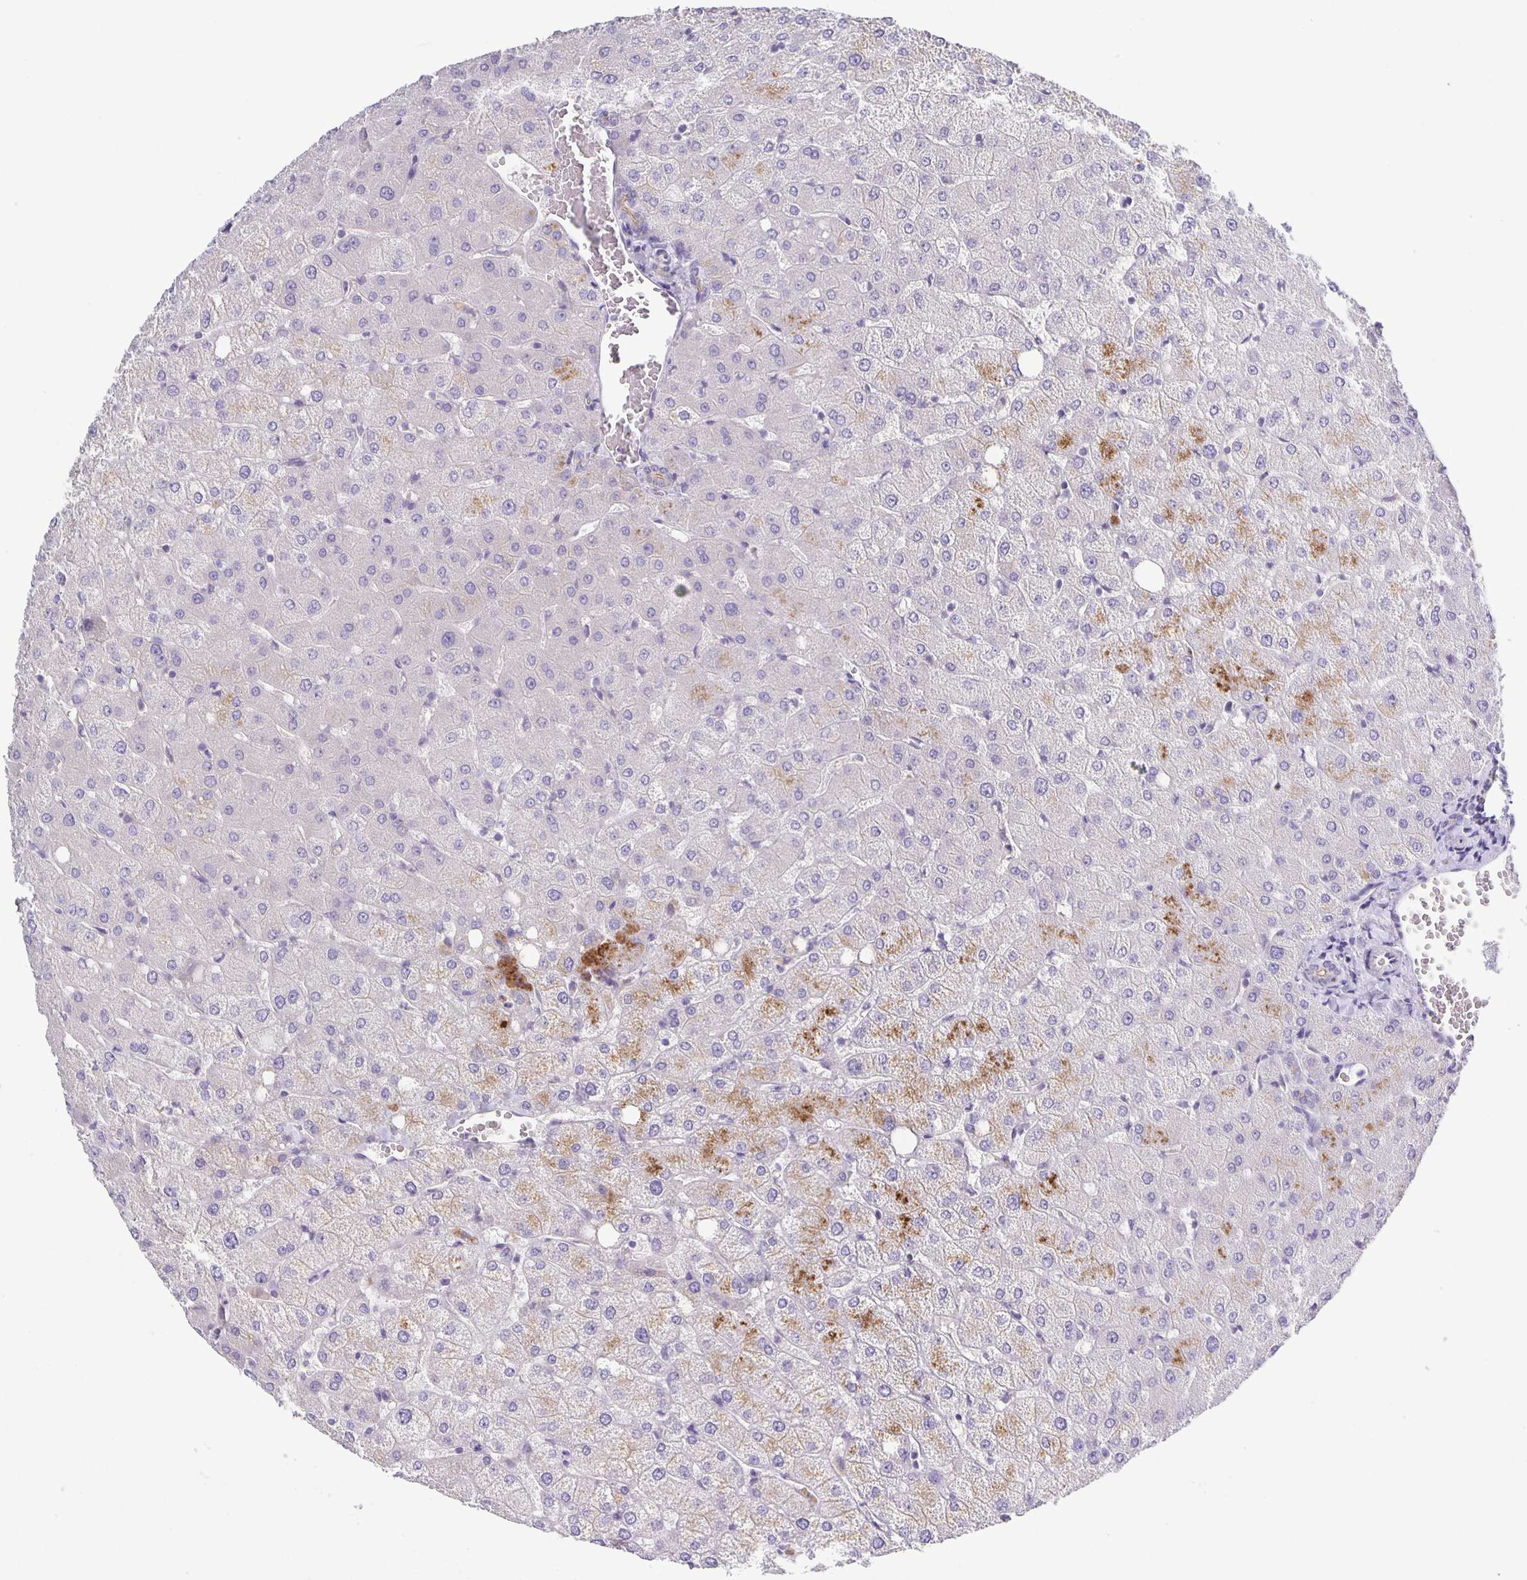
{"staining": {"intensity": "negative", "quantity": "none", "location": "none"}, "tissue": "liver", "cell_type": "Cholangiocytes", "image_type": "normal", "snomed": [{"axis": "morphology", "description": "Normal tissue, NOS"}, {"axis": "topography", "description": "Liver"}], "caption": "An immunohistochemistry (IHC) image of unremarkable liver is shown. There is no staining in cholangiocytes of liver.", "gene": "PTPN3", "patient": {"sex": "female", "age": 54}}